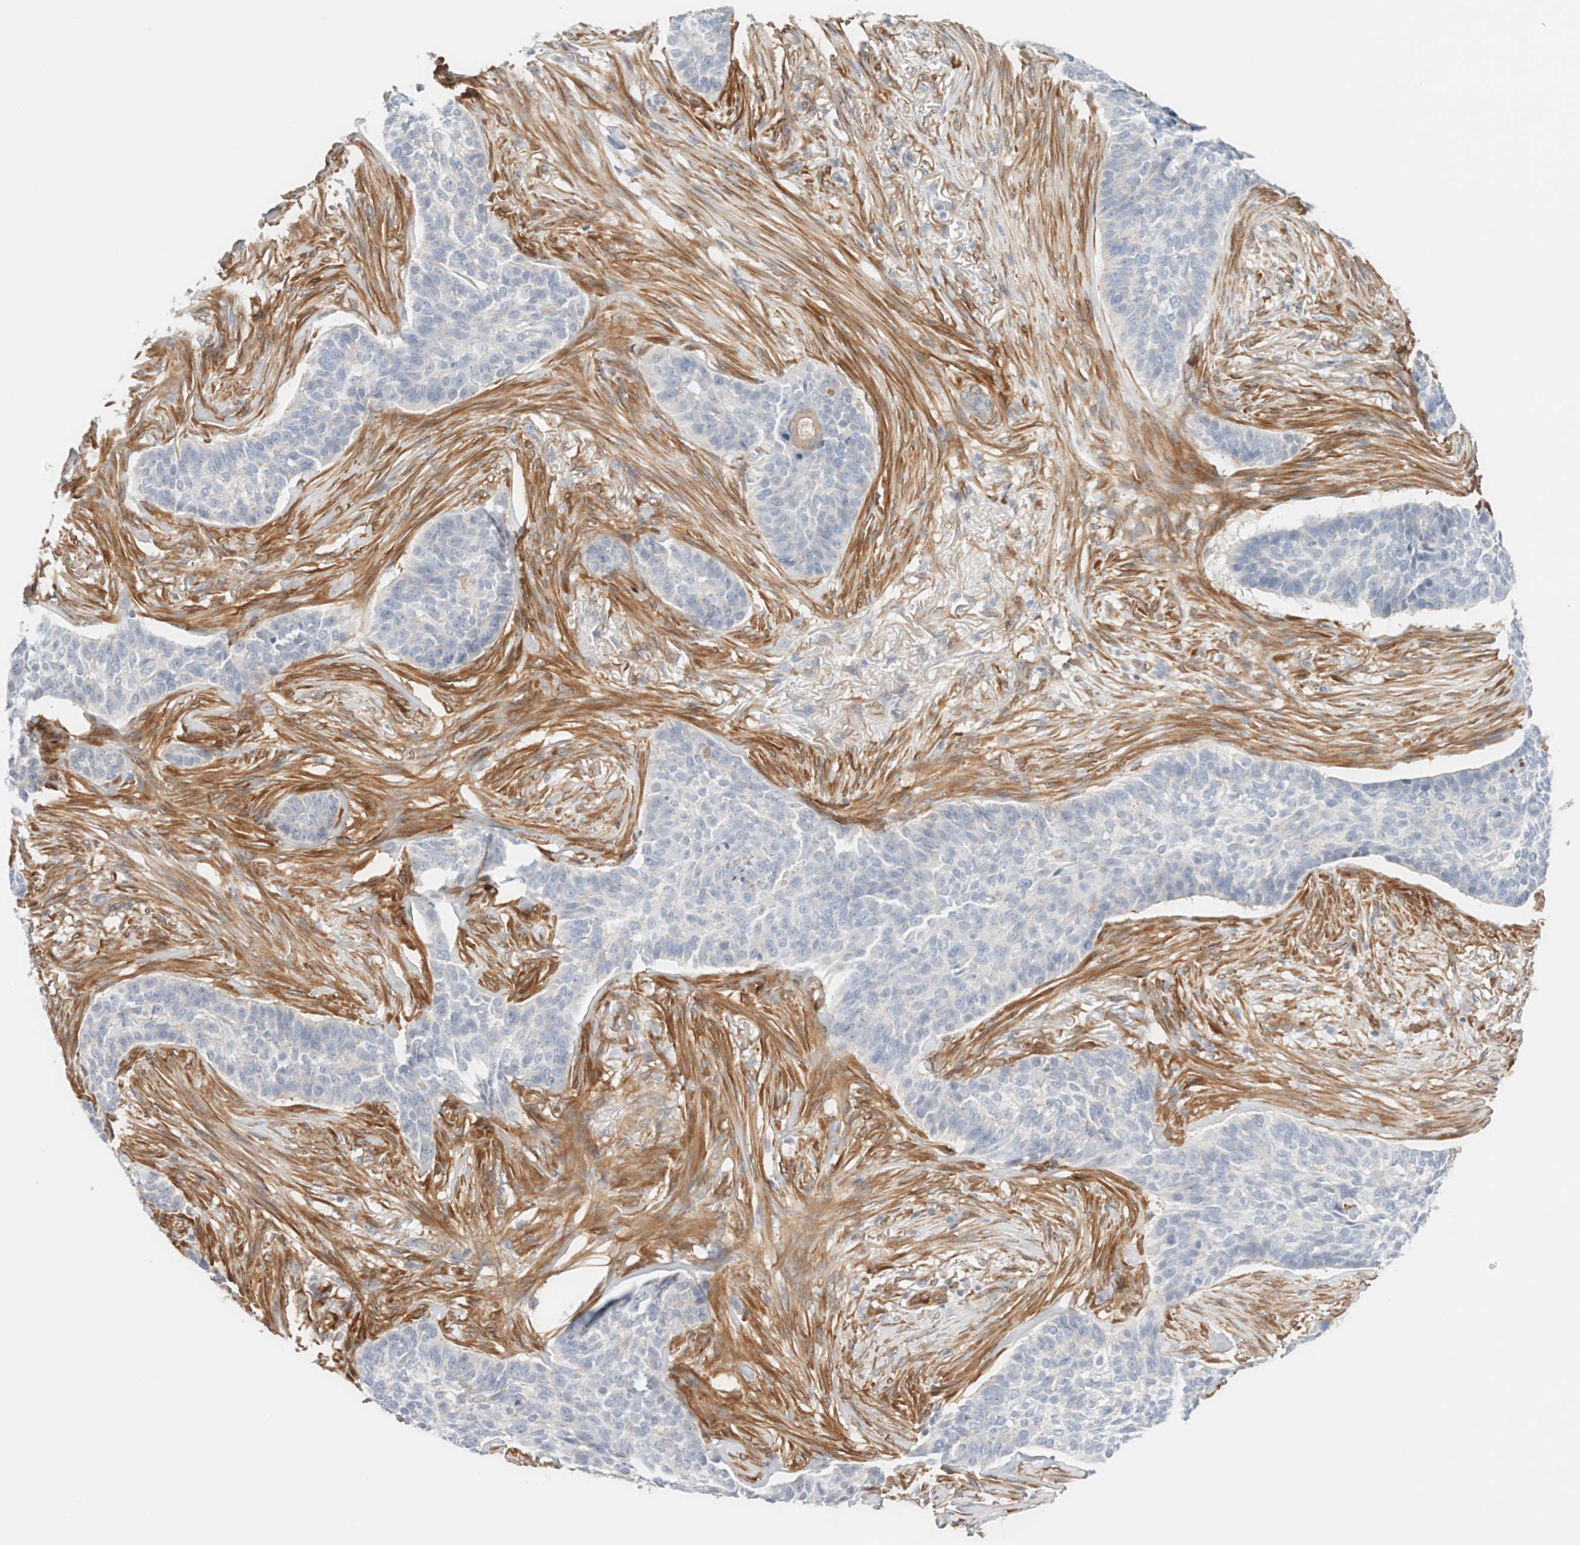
{"staining": {"intensity": "negative", "quantity": "none", "location": "none"}, "tissue": "skin cancer", "cell_type": "Tumor cells", "image_type": "cancer", "snomed": [{"axis": "morphology", "description": "Basal cell carcinoma"}, {"axis": "topography", "description": "Skin"}], "caption": "DAB immunohistochemical staining of human skin cancer (basal cell carcinoma) exhibits no significant positivity in tumor cells.", "gene": "LMCD1", "patient": {"sex": "male", "age": 85}}